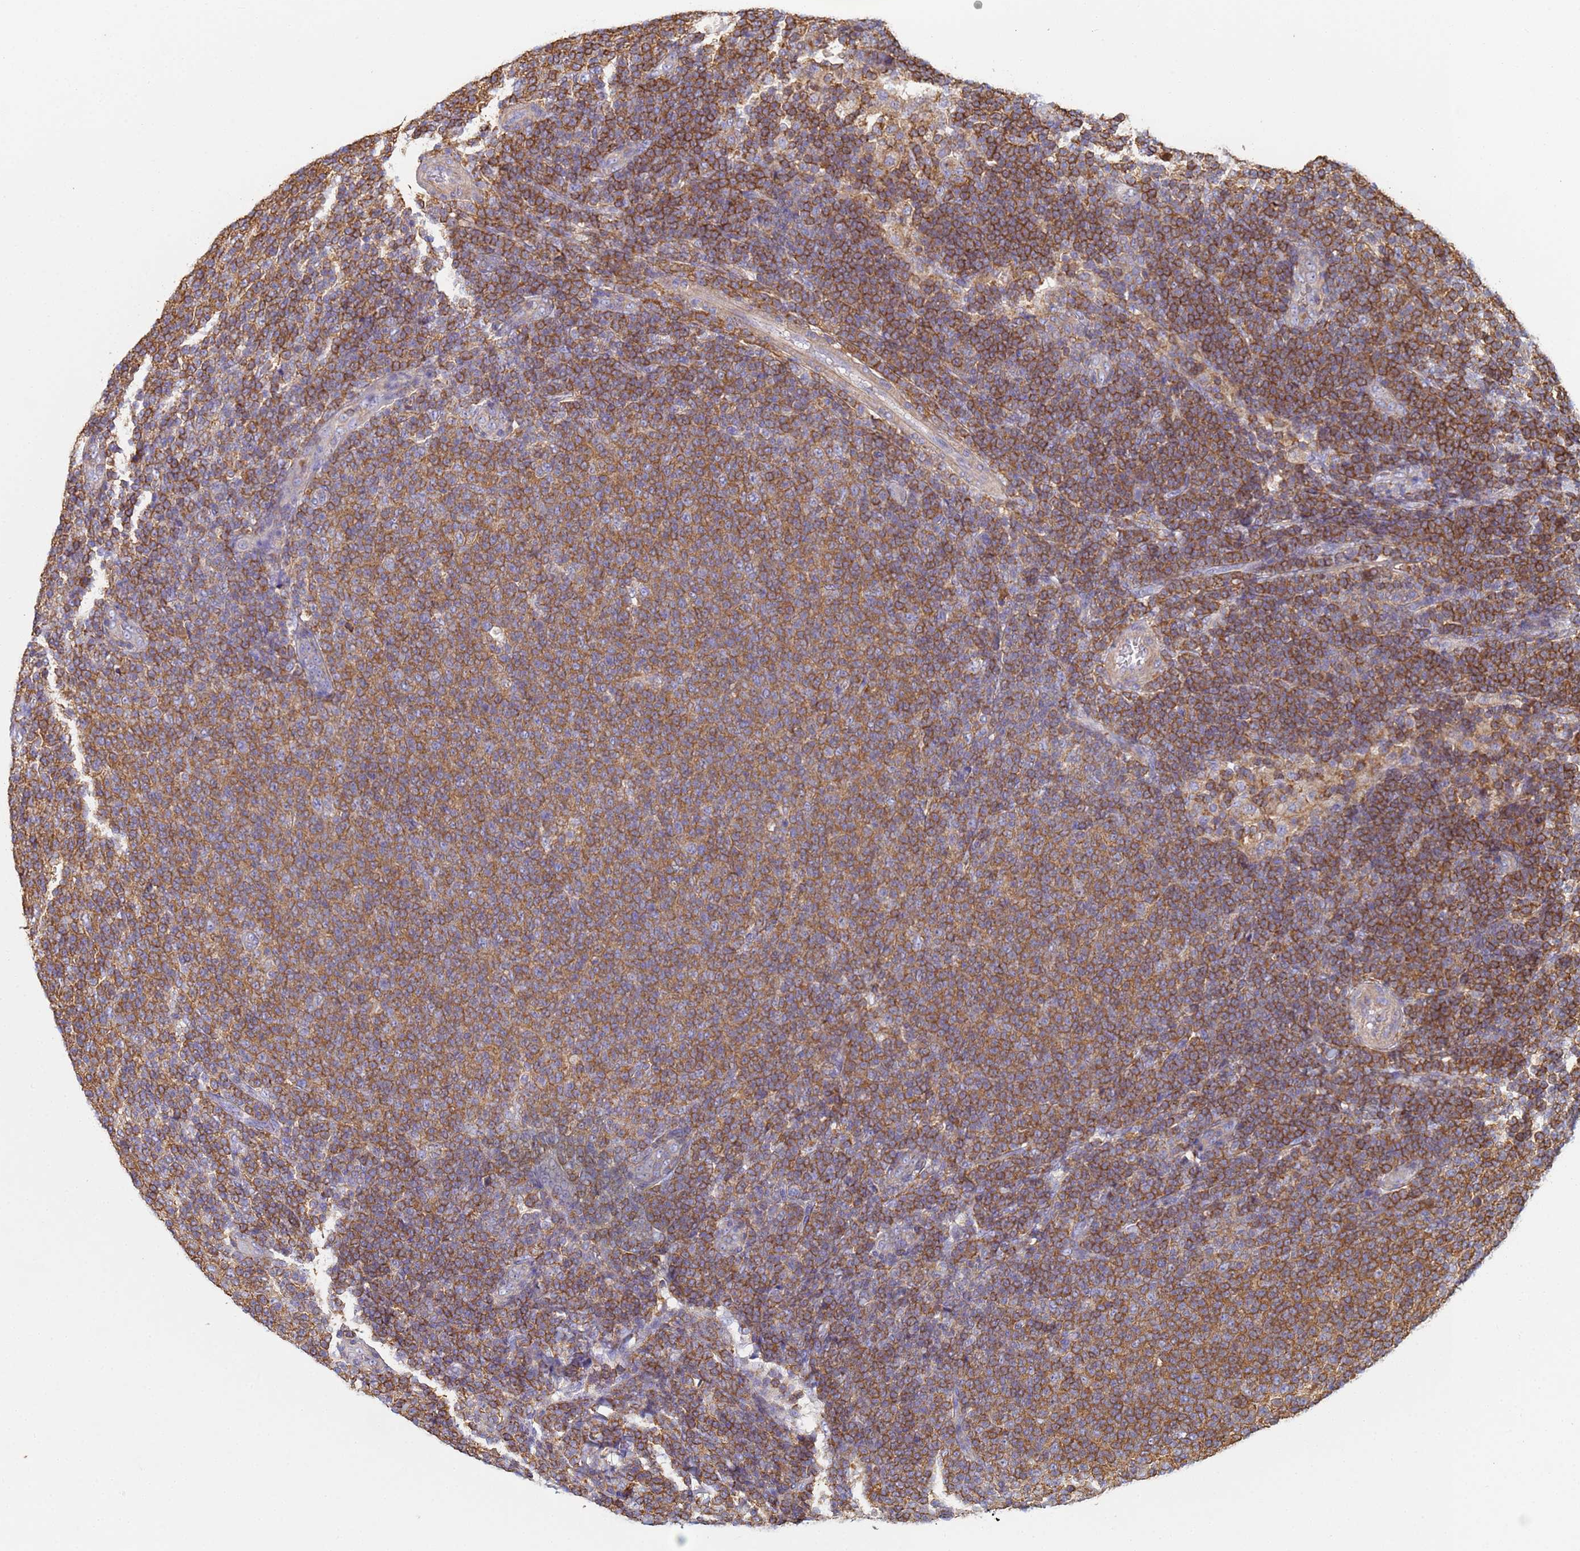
{"staining": {"intensity": "strong", "quantity": ">75%", "location": "cytoplasmic/membranous"}, "tissue": "lymphoma", "cell_type": "Tumor cells", "image_type": "cancer", "snomed": [{"axis": "morphology", "description": "Malignant lymphoma, non-Hodgkin's type, Low grade"}, {"axis": "topography", "description": "Lymph node"}], "caption": "Lymphoma stained for a protein displays strong cytoplasmic/membranous positivity in tumor cells. (DAB IHC, brown staining for protein, blue staining for nuclei).", "gene": "ZNG1B", "patient": {"sex": "male", "age": 66}}